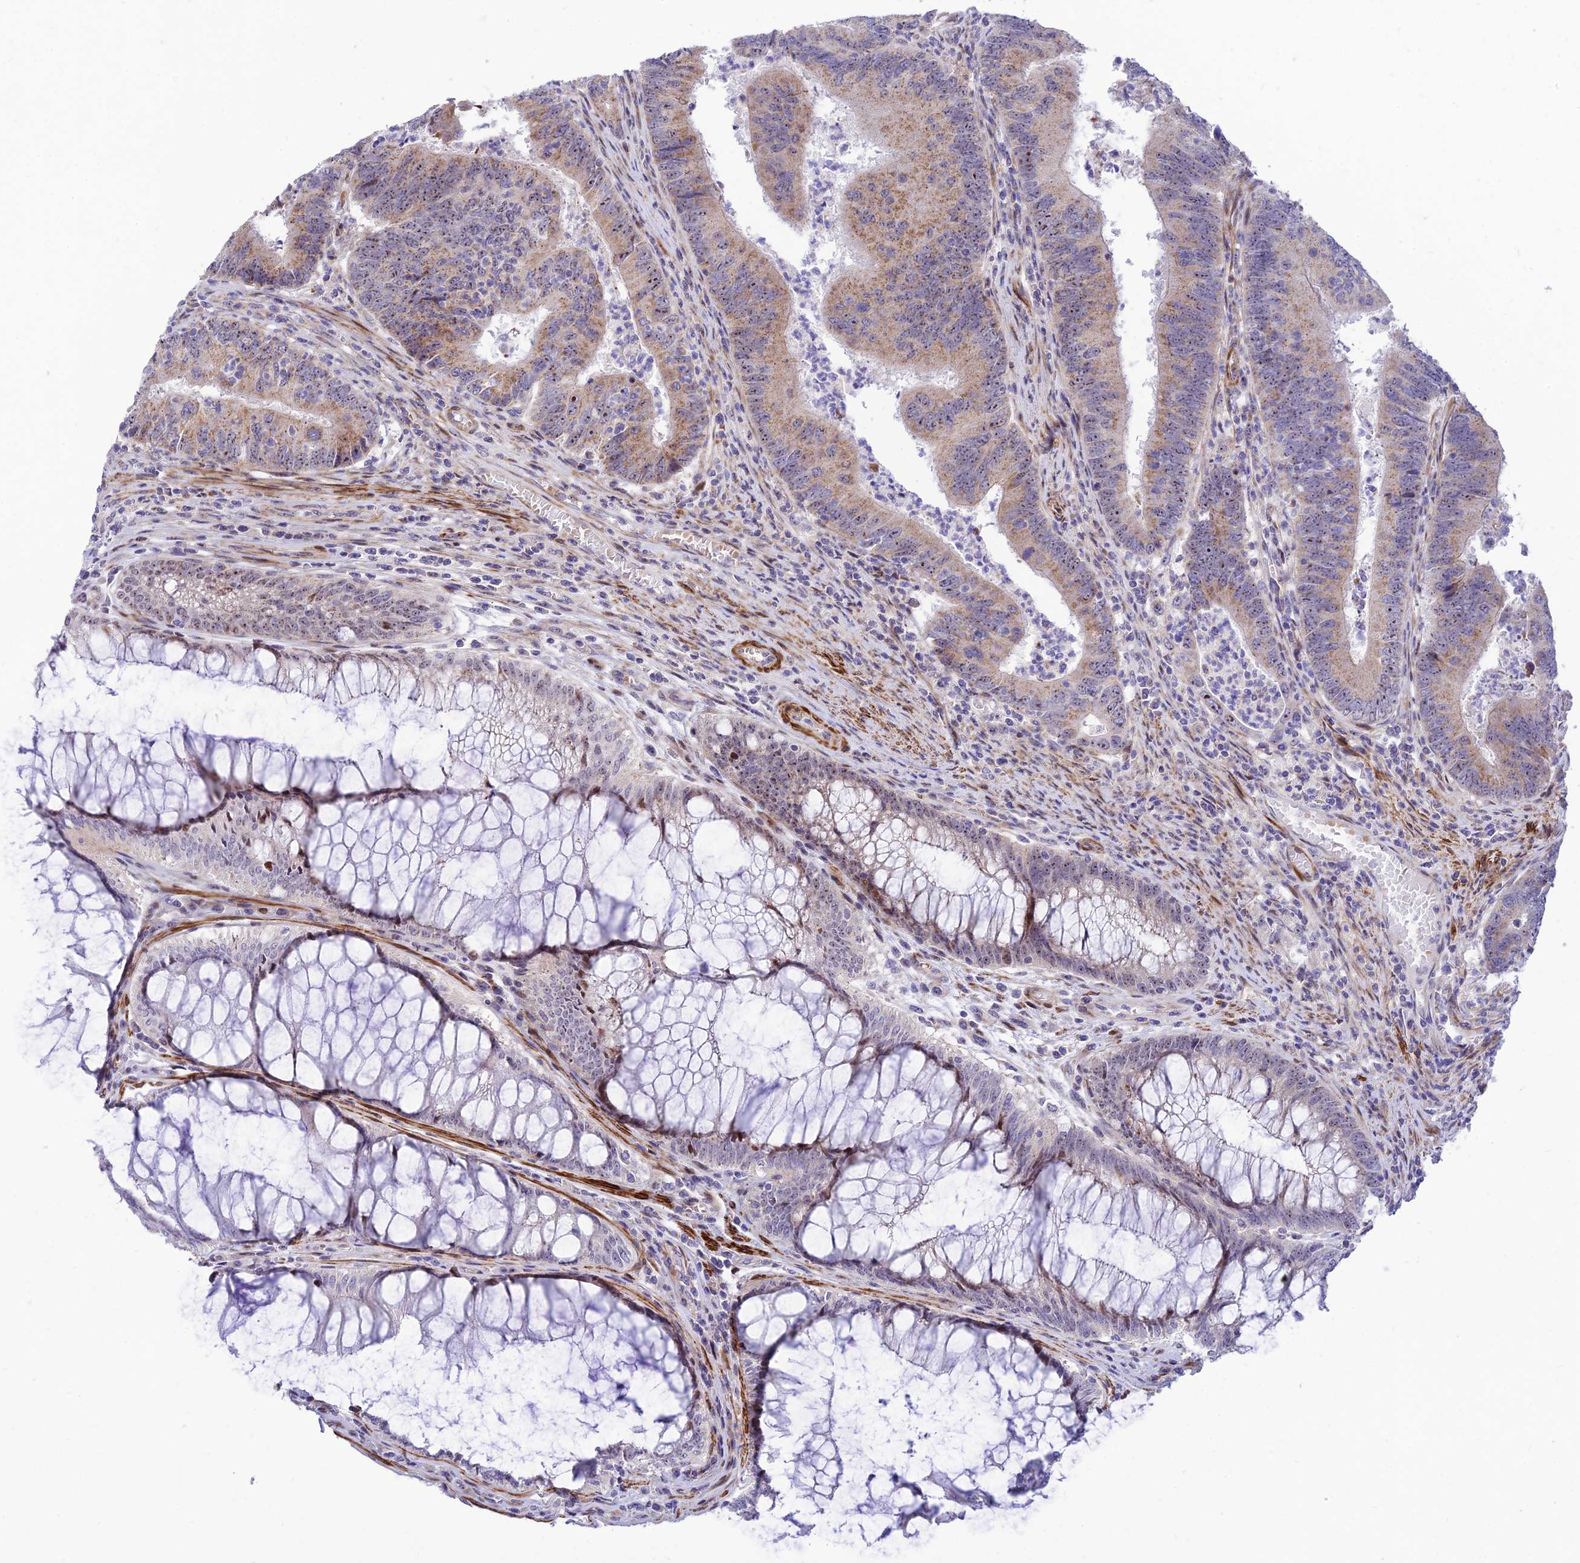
{"staining": {"intensity": "weak", "quantity": ">75%", "location": "cytoplasmic/membranous"}, "tissue": "colorectal cancer", "cell_type": "Tumor cells", "image_type": "cancer", "snomed": [{"axis": "morphology", "description": "Adenocarcinoma, NOS"}, {"axis": "topography", "description": "Colon"}], "caption": "Tumor cells display weak cytoplasmic/membranous positivity in approximately >75% of cells in adenocarcinoma (colorectal). The protein is shown in brown color, while the nuclei are stained blue.", "gene": "KBTBD7", "patient": {"sex": "female", "age": 67}}